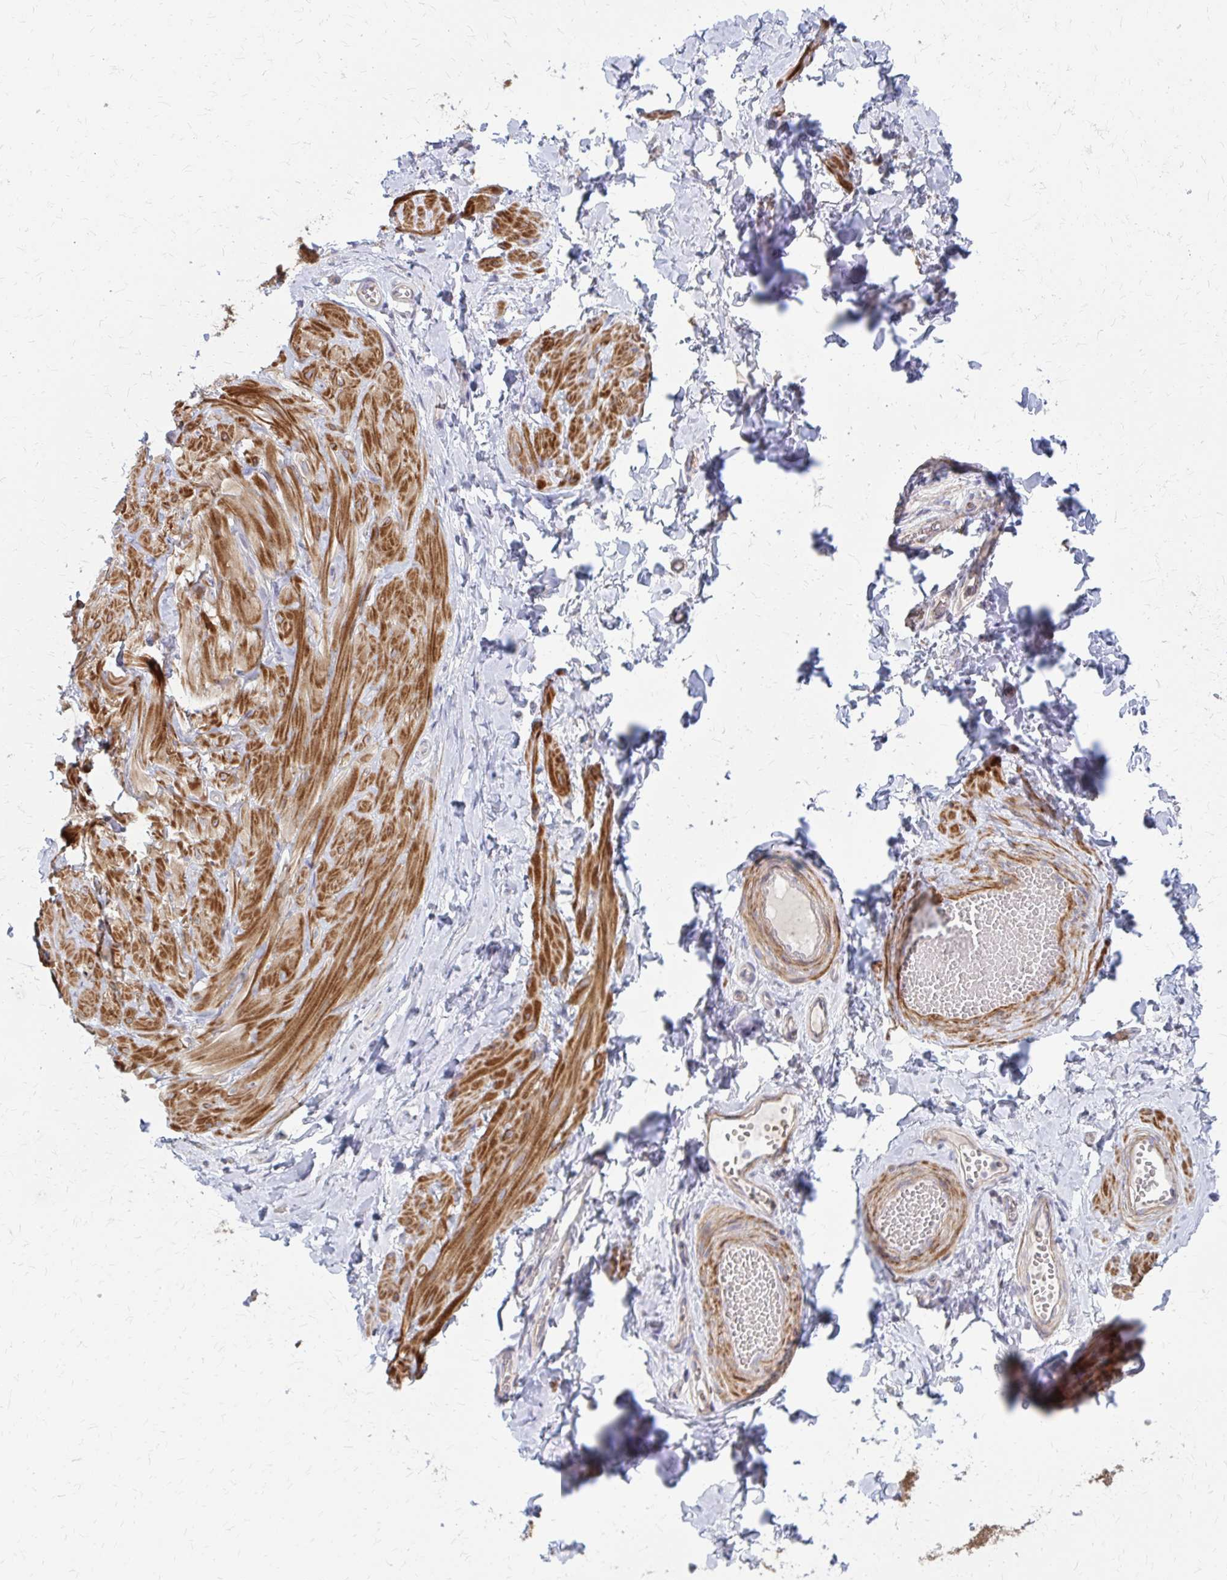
{"staining": {"intensity": "weak", "quantity": ">75%", "location": "cytoplasmic/membranous"}, "tissue": "adipose tissue", "cell_type": "Adipocytes", "image_type": "normal", "snomed": [{"axis": "morphology", "description": "Normal tissue, NOS"}, {"axis": "topography", "description": "Epididymis, spermatic cord, NOS"}, {"axis": "topography", "description": "Epididymis"}, {"axis": "topography", "description": "Peripheral nerve tissue"}], "caption": "Weak cytoplasmic/membranous staining is appreciated in about >75% of adipocytes in unremarkable adipose tissue. (Stains: DAB (3,3'-diaminobenzidine) in brown, nuclei in blue, Microscopy: brightfield microscopy at high magnification).", "gene": "IFI44L", "patient": {"sex": "male", "age": 29}}